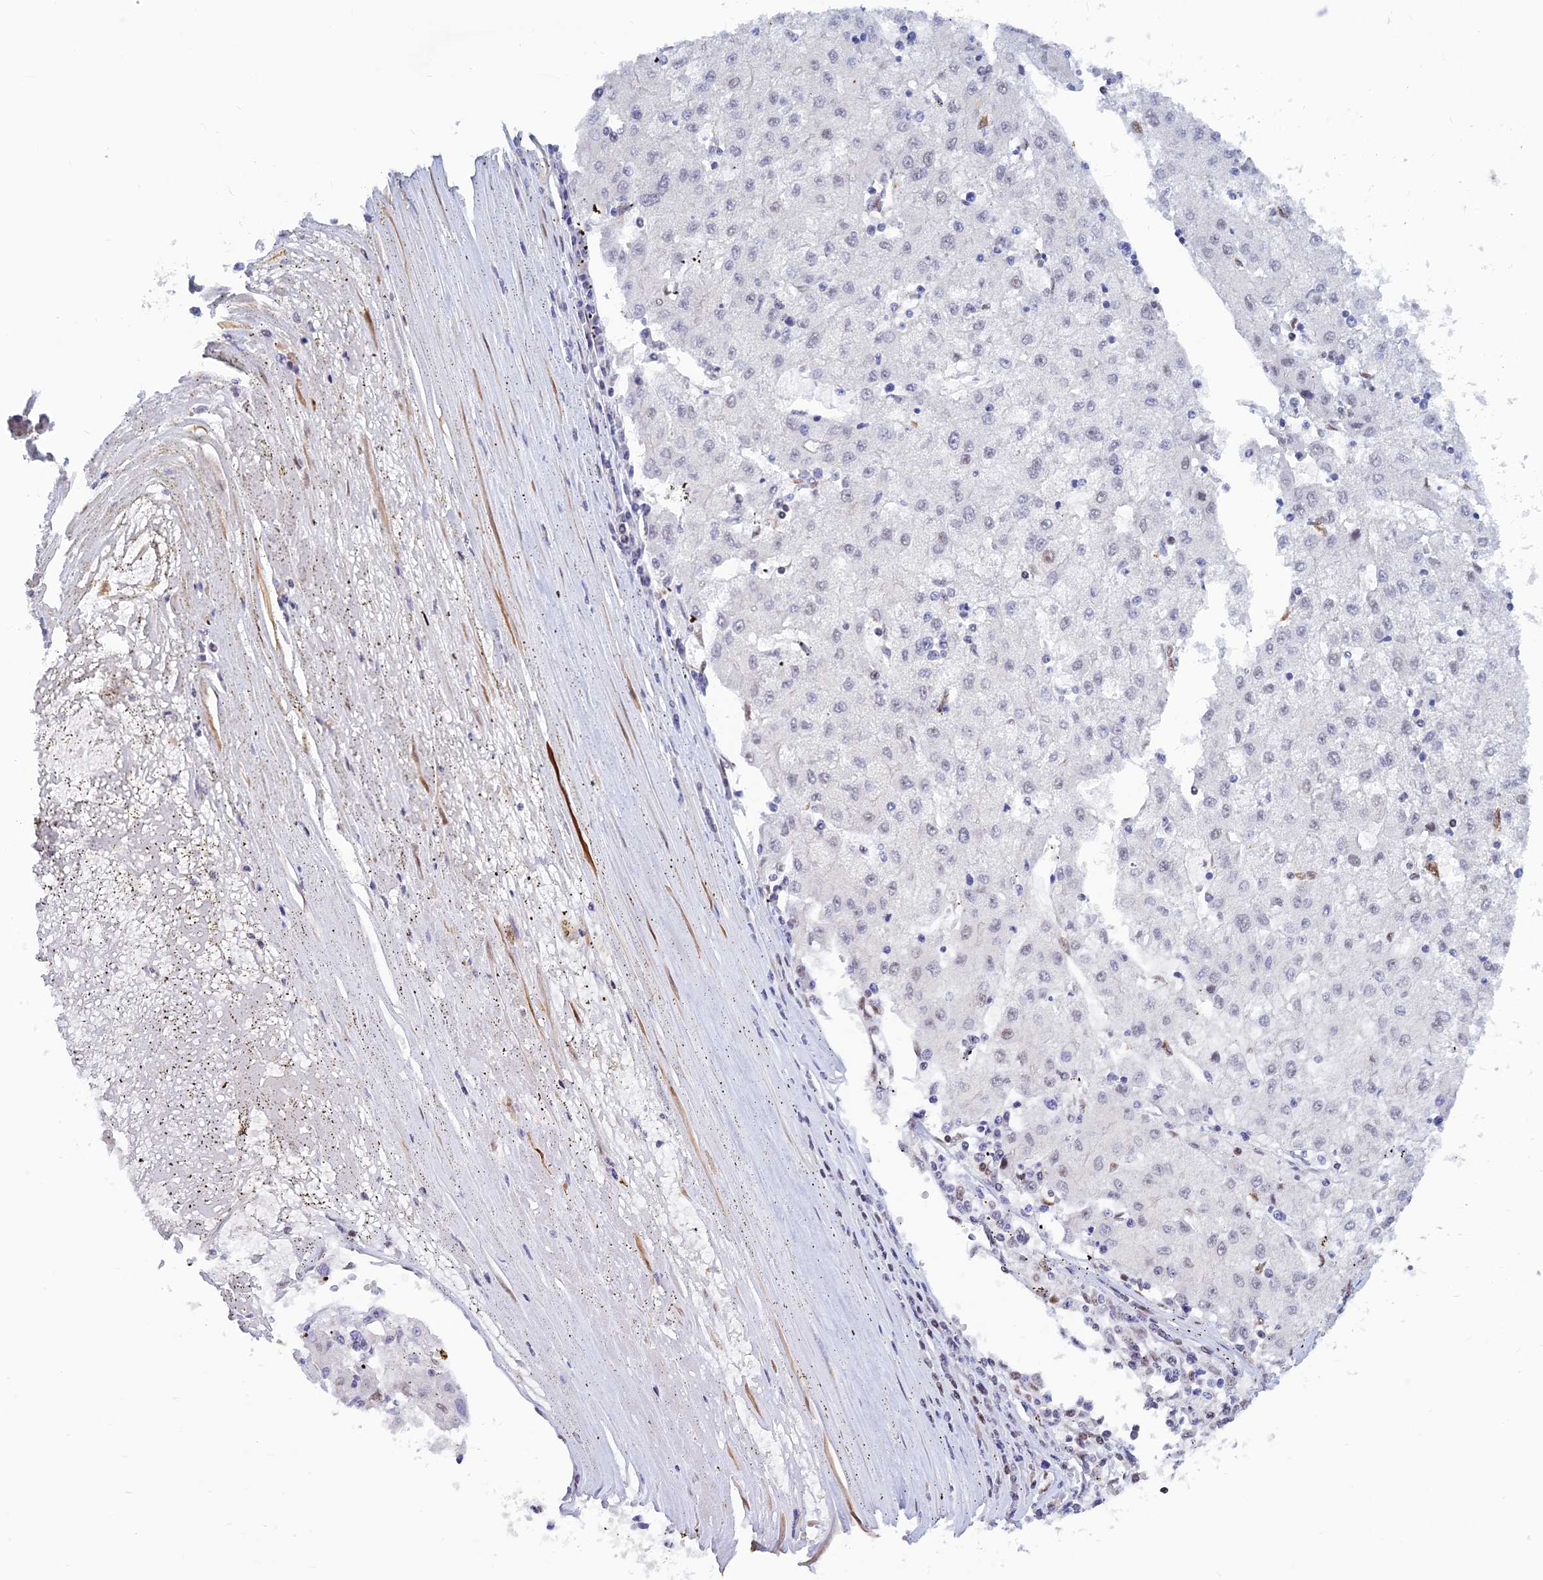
{"staining": {"intensity": "negative", "quantity": "none", "location": "none"}, "tissue": "liver cancer", "cell_type": "Tumor cells", "image_type": "cancer", "snomed": [{"axis": "morphology", "description": "Carcinoma, Hepatocellular, NOS"}, {"axis": "topography", "description": "Liver"}], "caption": "IHC photomicrograph of human liver cancer stained for a protein (brown), which demonstrates no expression in tumor cells.", "gene": "CLK4", "patient": {"sex": "male", "age": 72}}